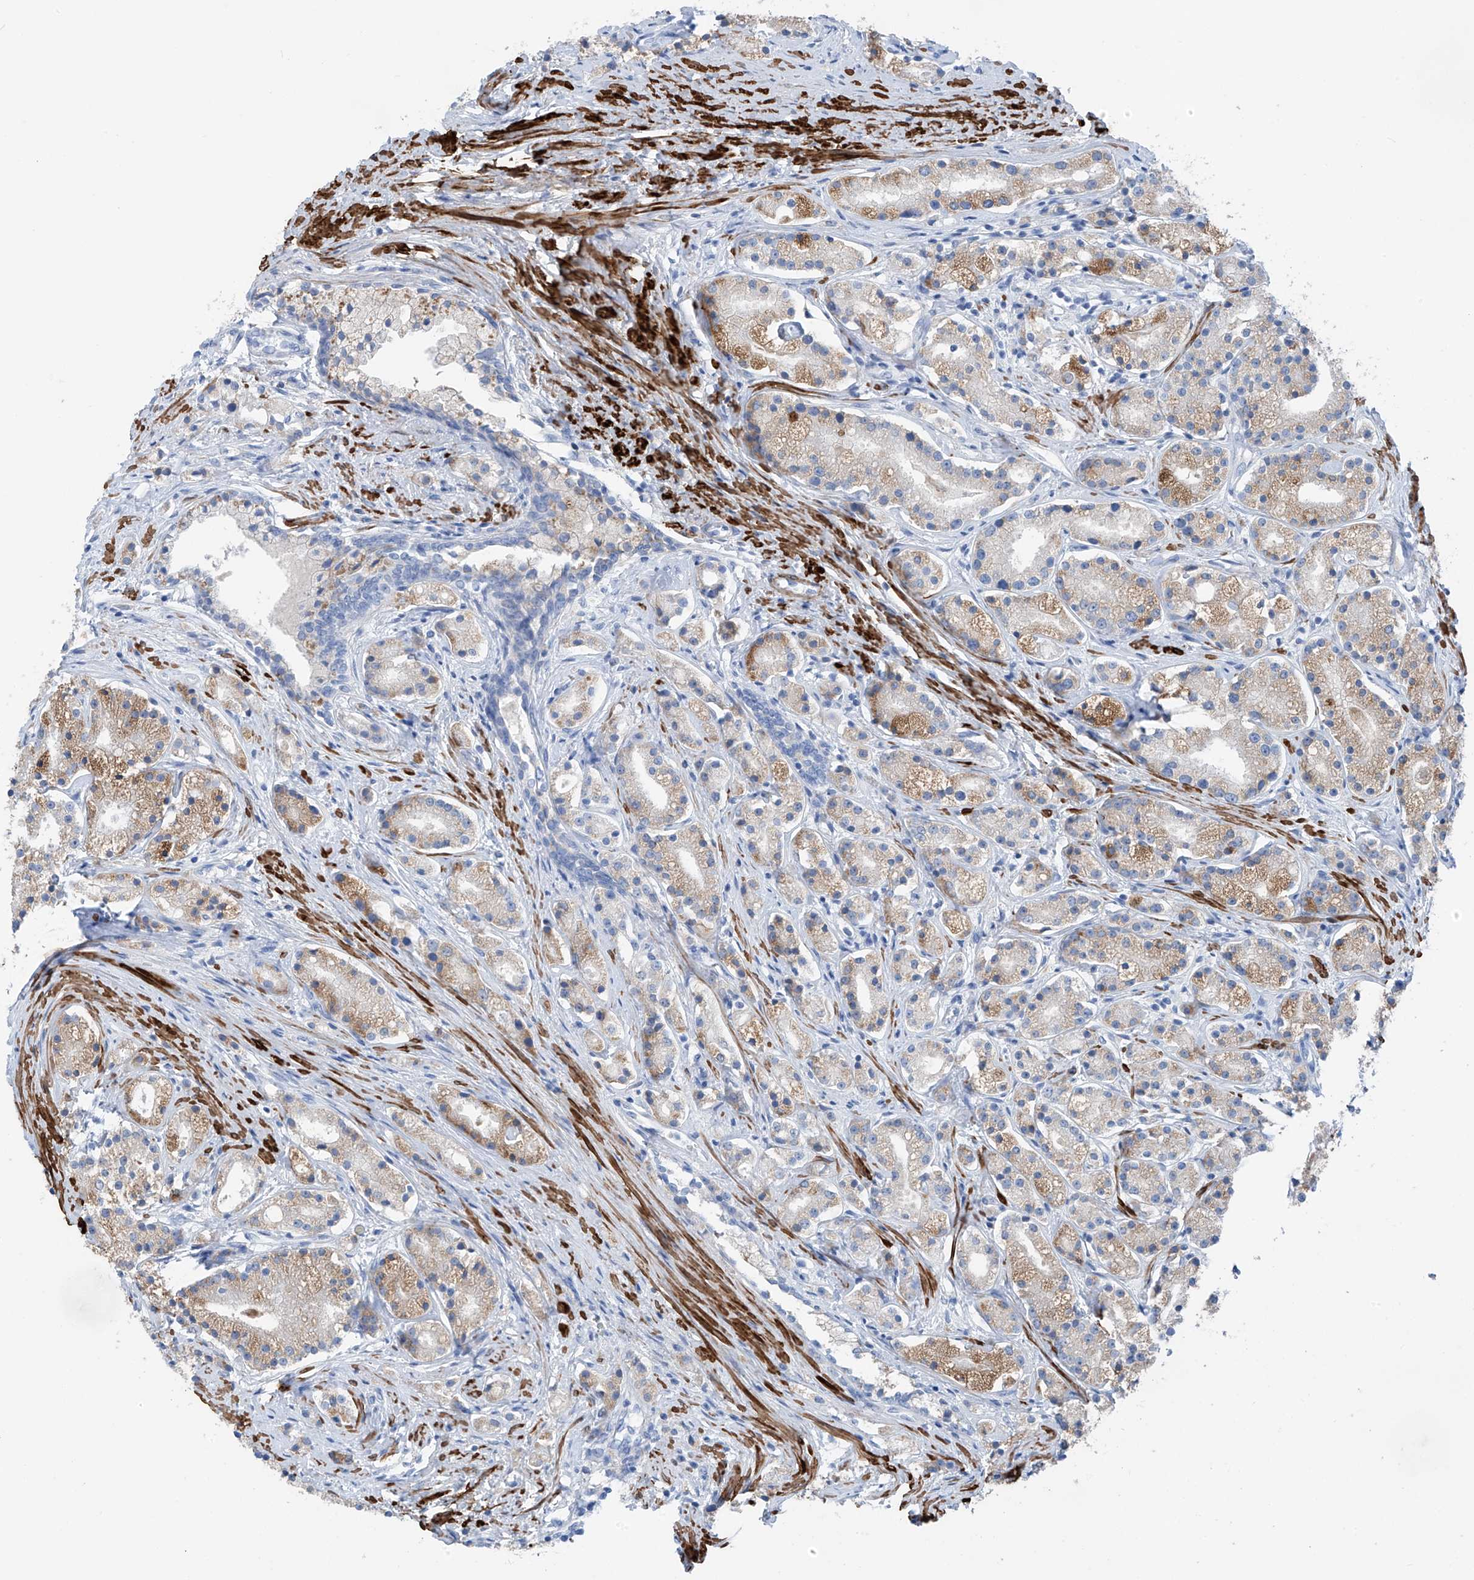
{"staining": {"intensity": "moderate", "quantity": "<25%", "location": "cytoplasmic/membranous"}, "tissue": "prostate cancer", "cell_type": "Tumor cells", "image_type": "cancer", "snomed": [{"axis": "morphology", "description": "Adenocarcinoma, High grade"}, {"axis": "topography", "description": "Prostate"}], "caption": "Protein staining of prostate cancer (high-grade adenocarcinoma) tissue displays moderate cytoplasmic/membranous positivity in about <25% of tumor cells.", "gene": "GLMP", "patient": {"sex": "male", "age": 69}}